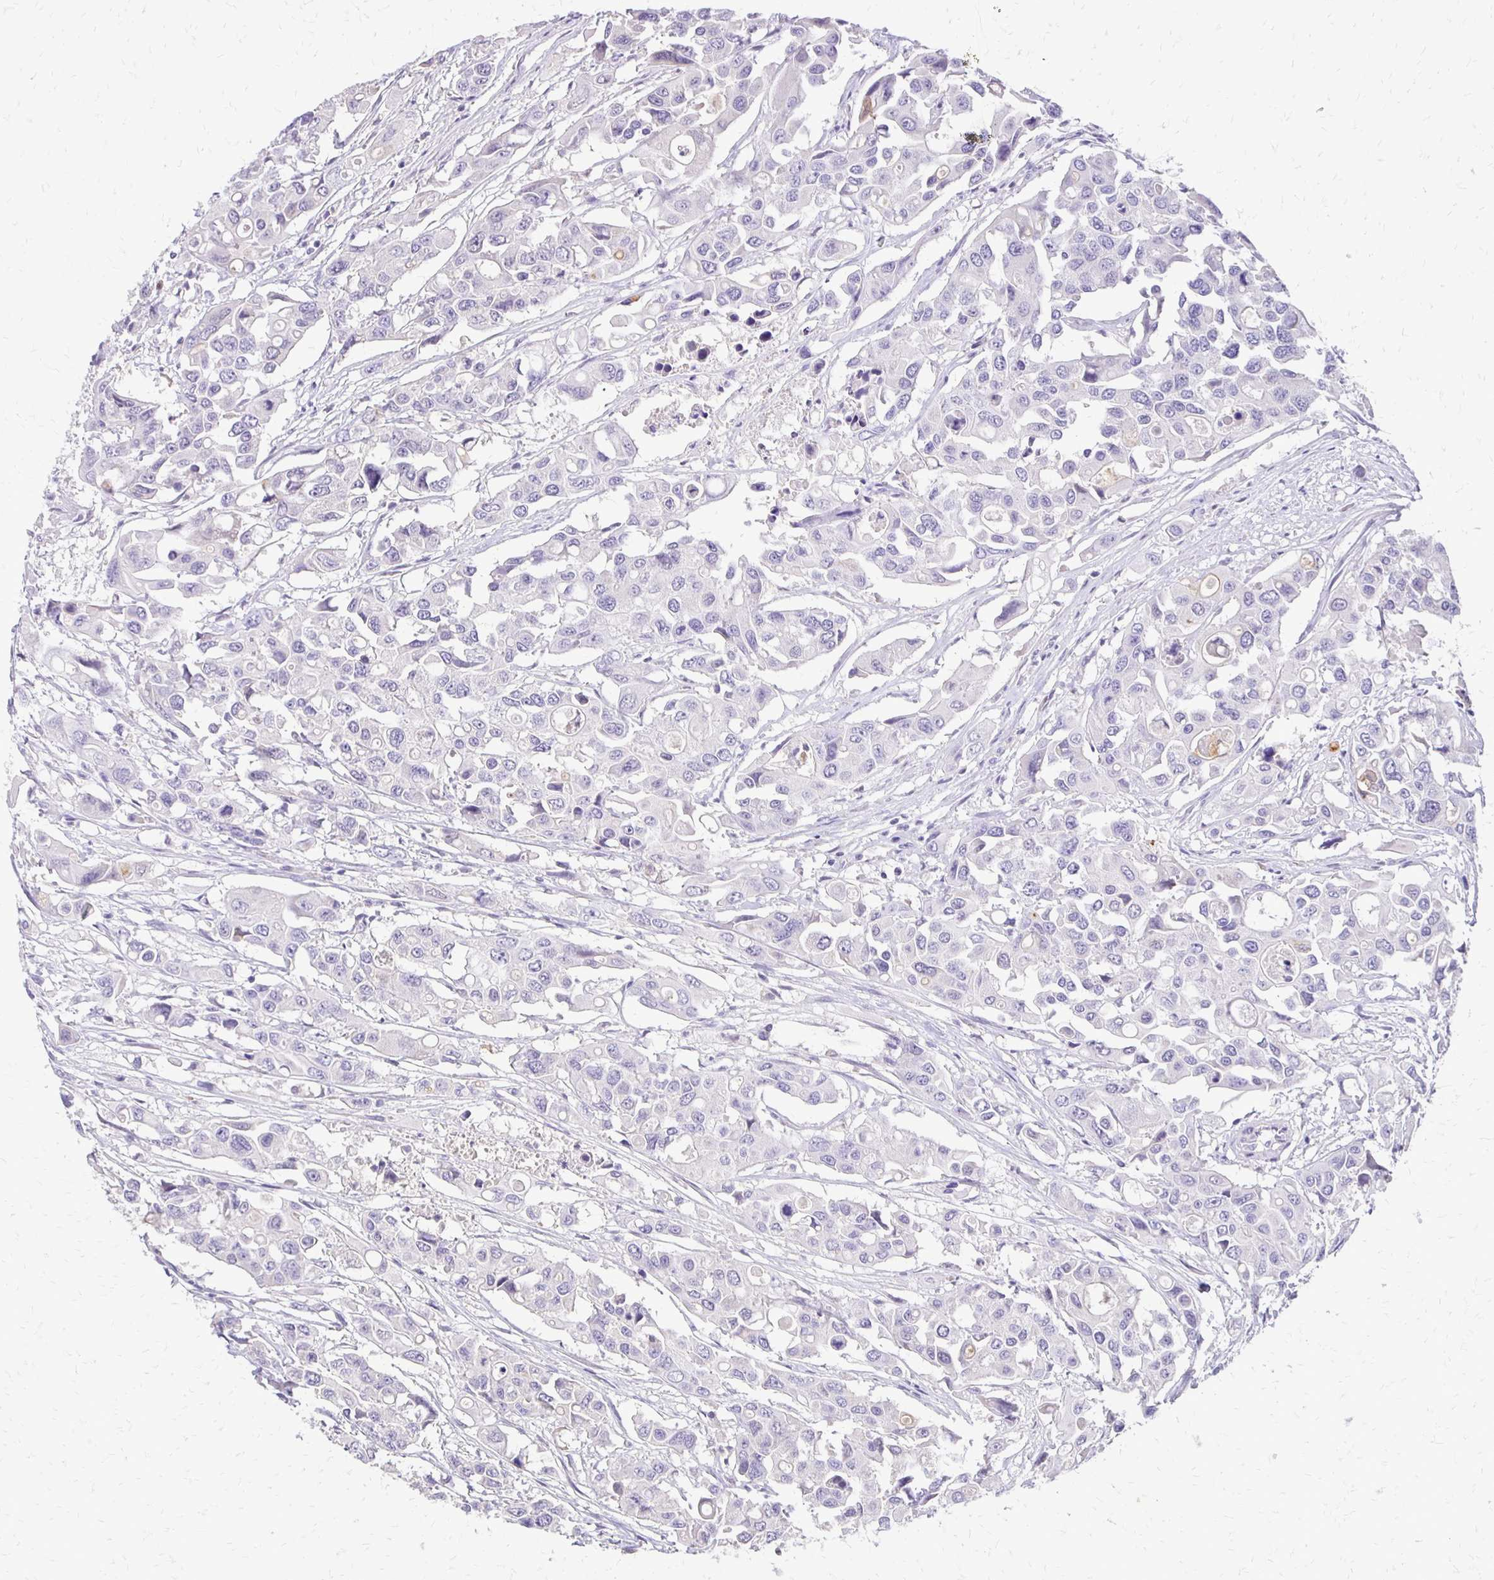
{"staining": {"intensity": "negative", "quantity": "none", "location": "none"}, "tissue": "colorectal cancer", "cell_type": "Tumor cells", "image_type": "cancer", "snomed": [{"axis": "morphology", "description": "Adenocarcinoma, NOS"}, {"axis": "topography", "description": "Colon"}], "caption": "Tumor cells show no significant protein positivity in colorectal adenocarcinoma.", "gene": "ALPG", "patient": {"sex": "male", "age": 77}}